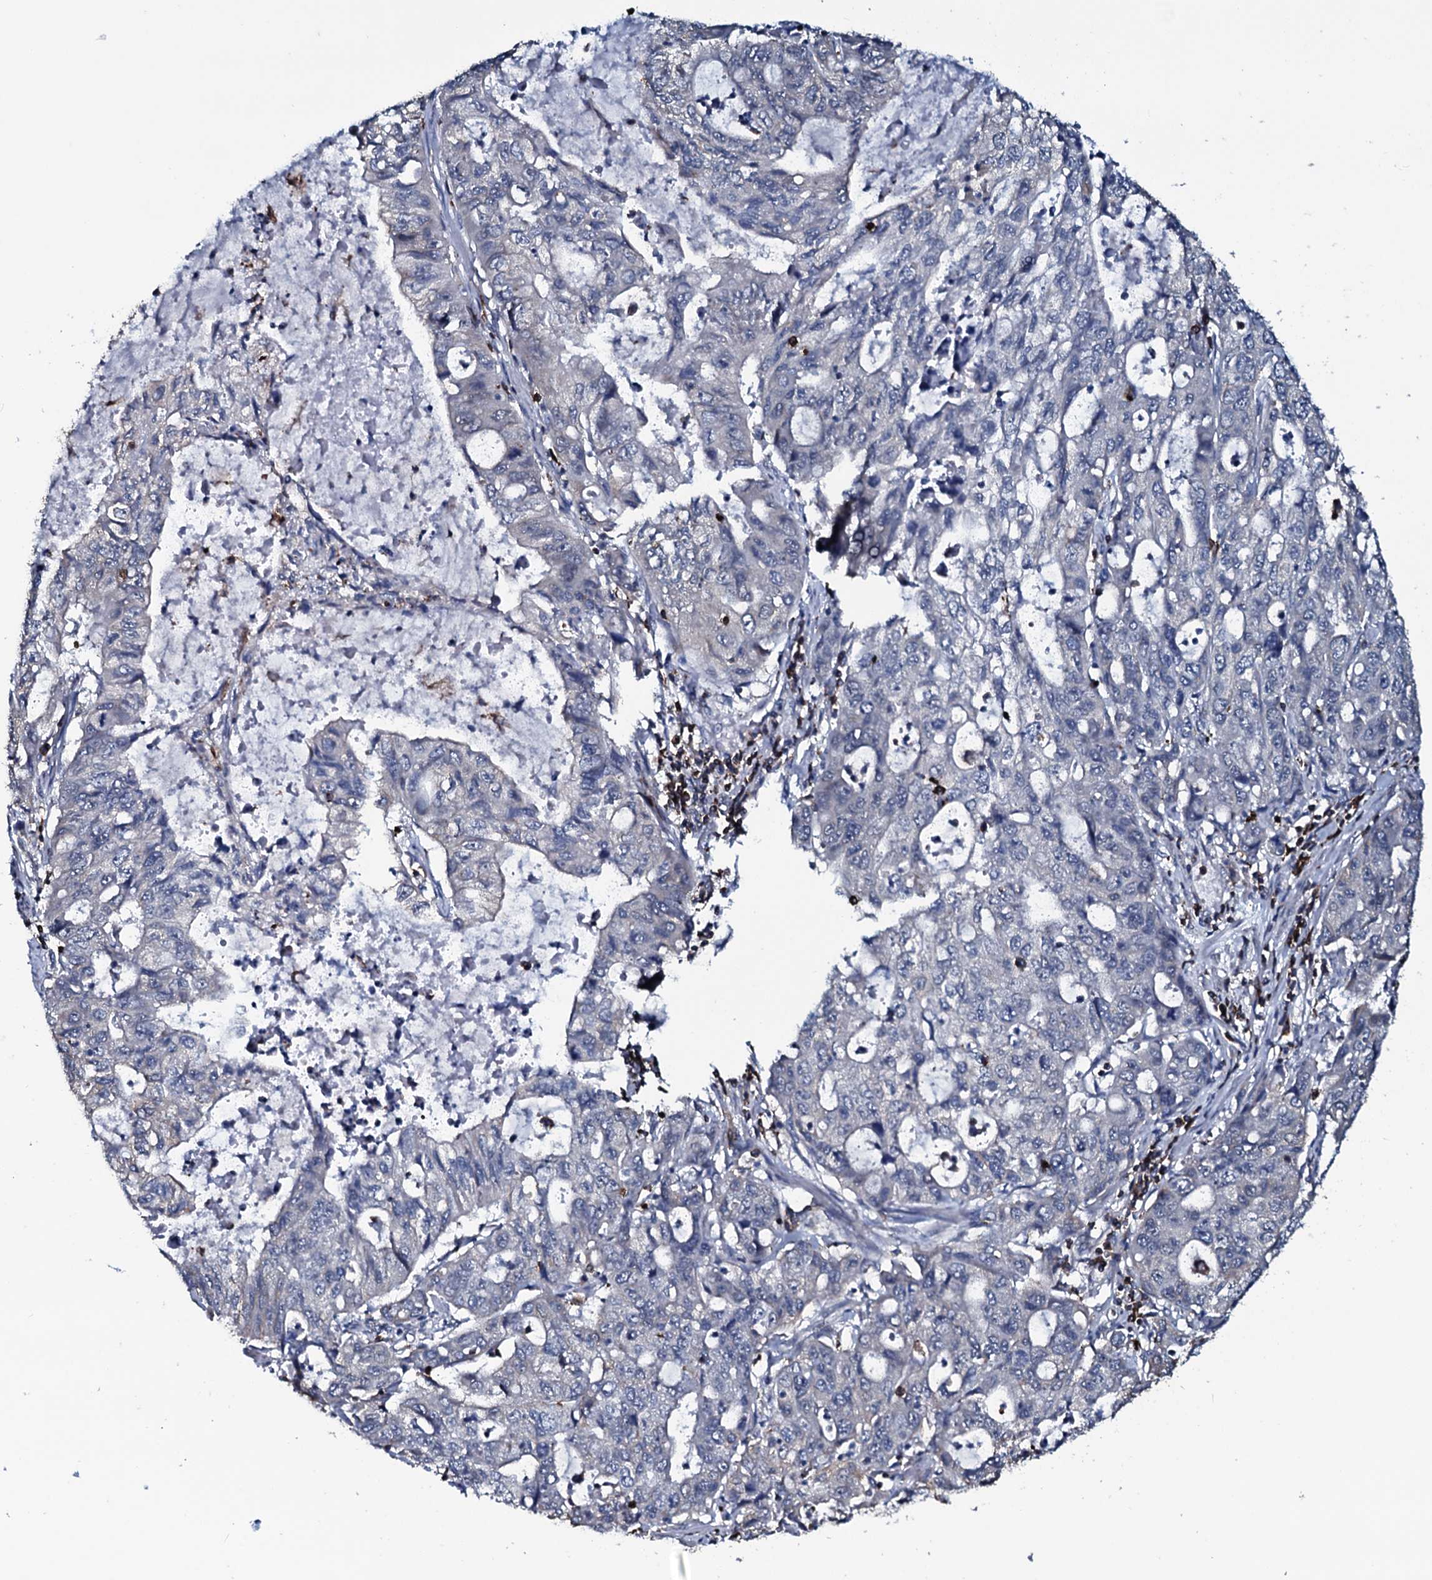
{"staining": {"intensity": "negative", "quantity": "none", "location": "none"}, "tissue": "stomach cancer", "cell_type": "Tumor cells", "image_type": "cancer", "snomed": [{"axis": "morphology", "description": "Adenocarcinoma, NOS"}, {"axis": "topography", "description": "Stomach, upper"}], "caption": "Tumor cells are negative for brown protein staining in adenocarcinoma (stomach). The staining is performed using DAB brown chromogen with nuclei counter-stained in using hematoxylin.", "gene": "OGFOD2", "patient": {"sex": "female", "age": 52}}